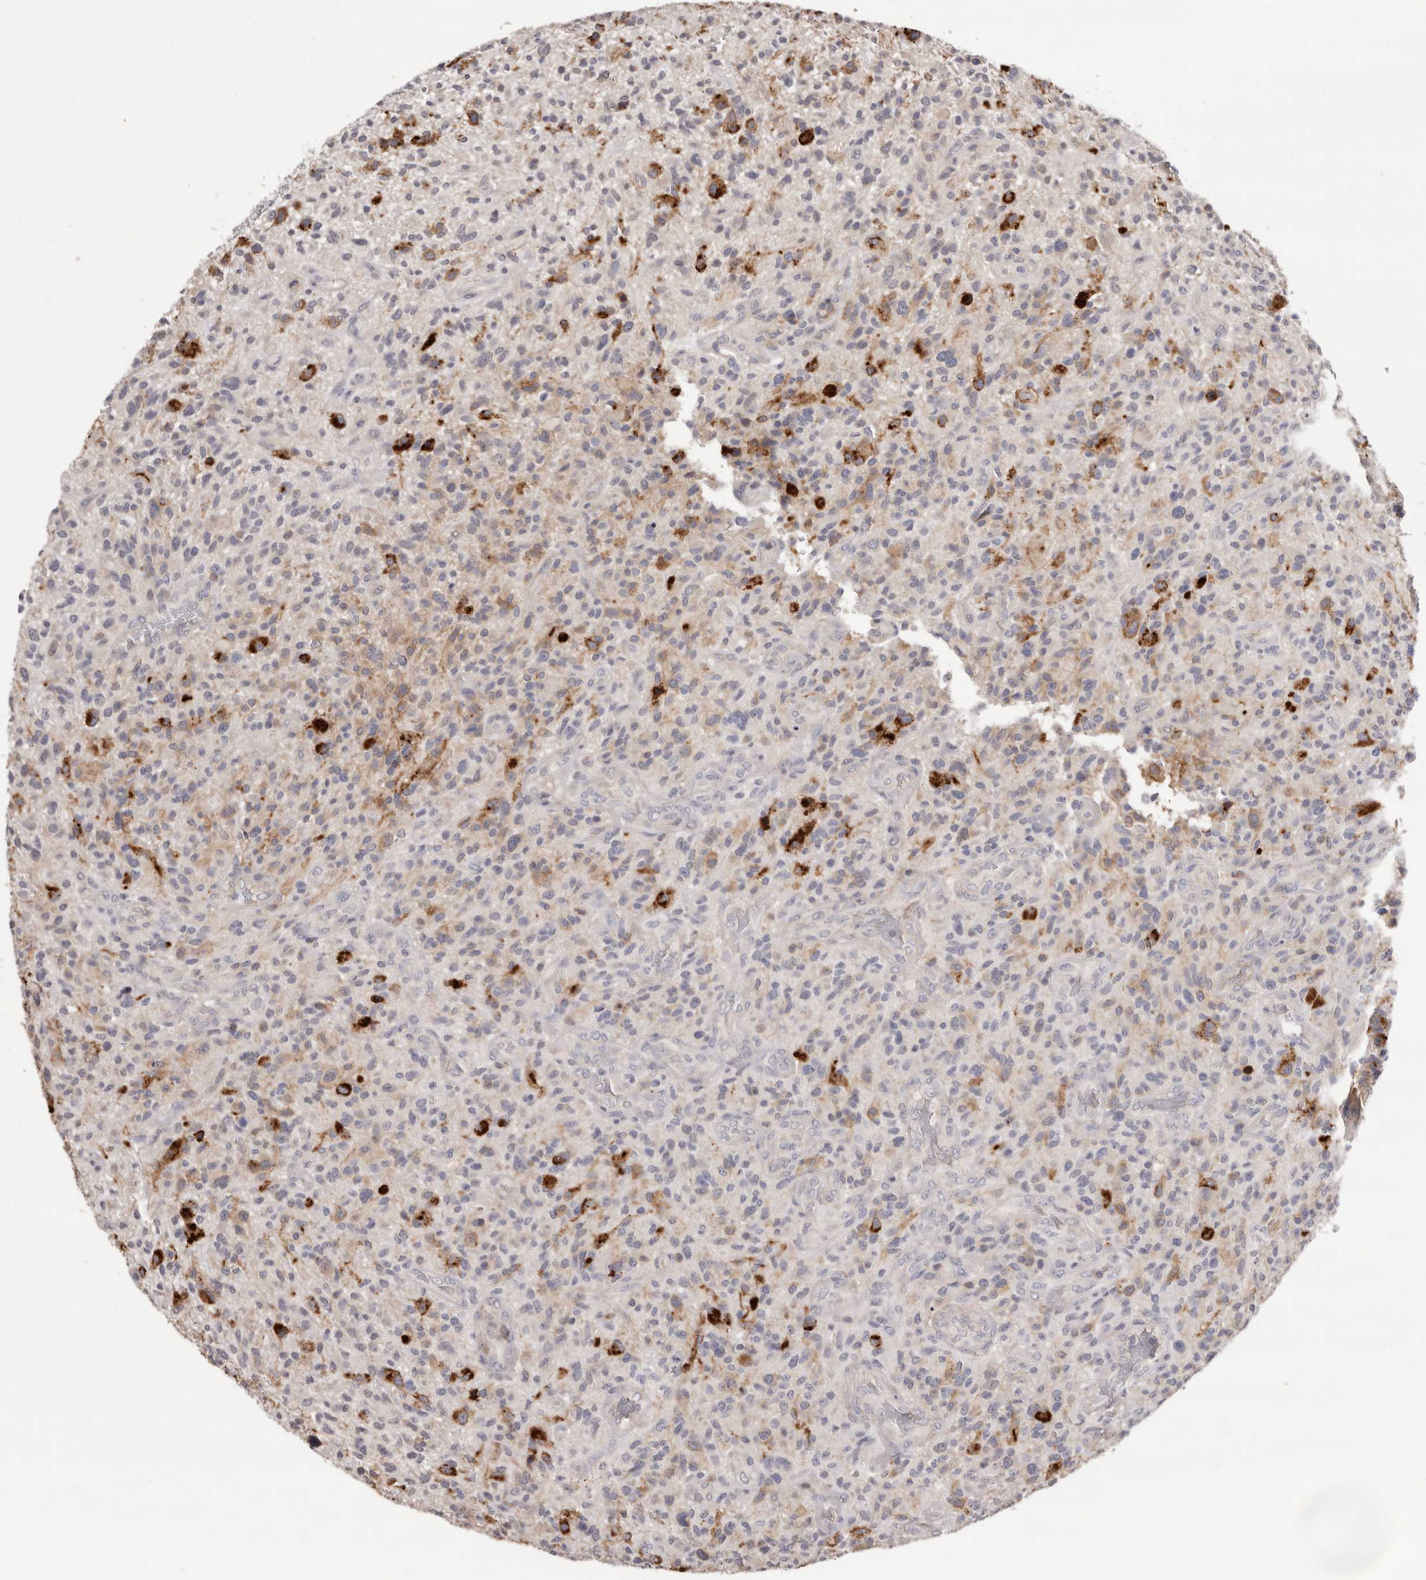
{"staining": {"intensity": "strong", "quantity": "<25%", "location": "cytoplasmic/membranous"}, "tissue": "glioma", "cell_type": "Tumor cells", "image_type": "cancer", "snomed": [{"axis": "morphology", "description": "Glioma, malignant, High grade"}, {"axis": "topography", "description": "Brain"}], "caption": "IHC of human malignant glioma (high-grade) displays medium levels of strong cytoplasmic/membranous positivity in about <25% of tumor cells.", "gene": "MMACHC", "patient": {"sex": "male", "age": 47}}